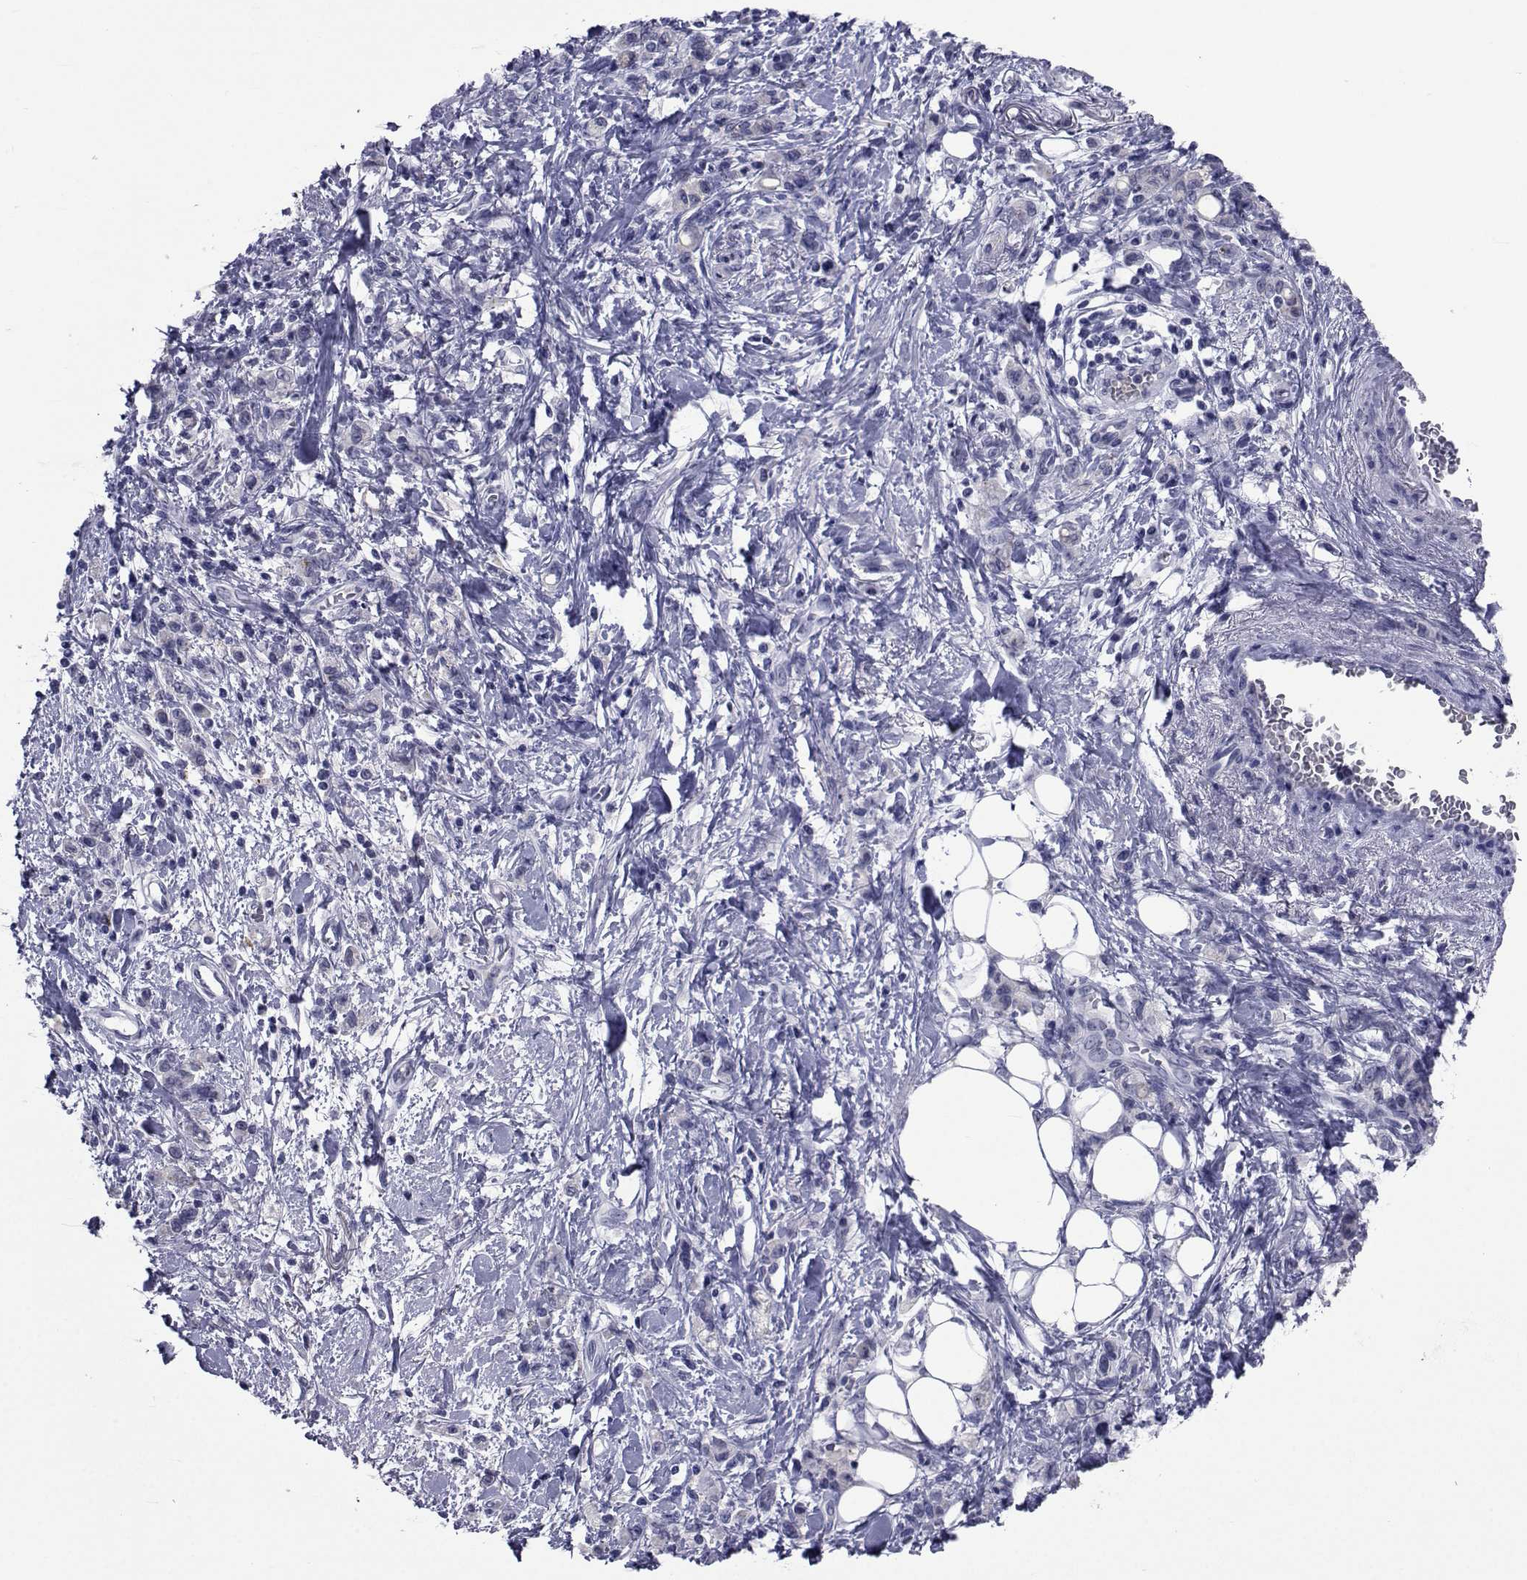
{"staining": {"intensity": "negative", "quantity": "none", "location": "none"}, "tissue": "stomach cancer", "cell_type": "Tumor cells", "image_type": "cancer", "snomed": [{"axis": "morphology", "description": "Adenocarcinoma, NOS"}, {"axis": "topography", "description": "Stomach"}], "caption": "Immunohistochemical staining of human adenocarcinoma (stomach) displays no significant staining in tumor cells. (Stains: DAB (3,3'-diaminobenzidine) immunohistochemistry (IHC) with hematoxylin counter stain, Microscopy: brightfield microscopy at high magnification).", "gene": "SEMA5B", "patient": {"sex": "male", "age": 77}}